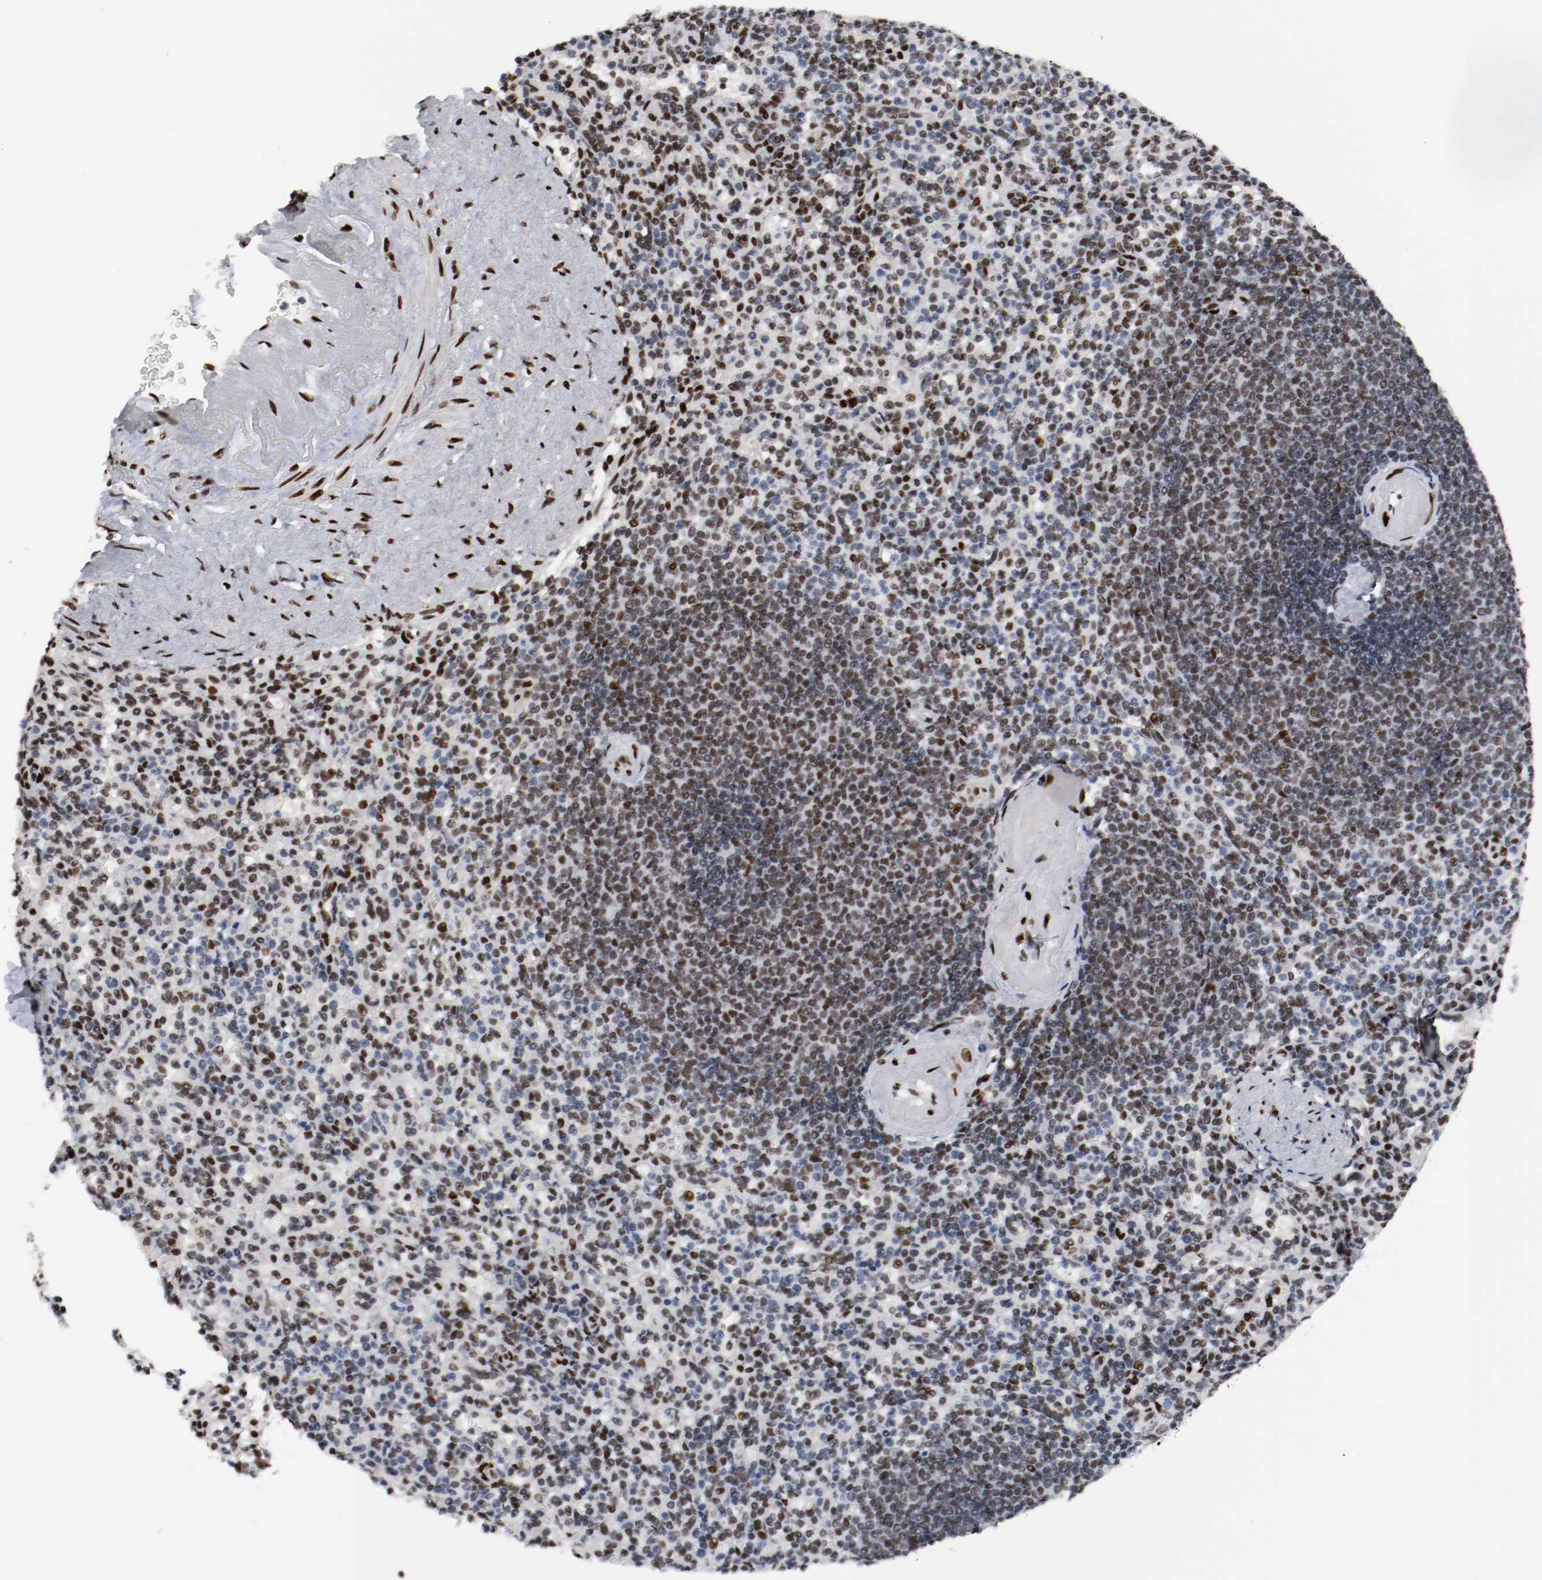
{"staining": {"intensity": "strong", "quantity": "25%-75%", "location": "nuclear"}, "tissue": "spleen", "cell_type": "Cells in red pulp", "image_type": "normal", "snomed": [{"axis": "morphology", "description": "Normal tissue, NOS"}, {"axis": "topography", "description": "Spleen"}], "caption": "Protein staining of benign spleen displays strong nuclear positivity in approximately 25%-75% of cells in red pulp.", "gene": "MEF2D", "patient": {"sex": "female", "age": 74}}